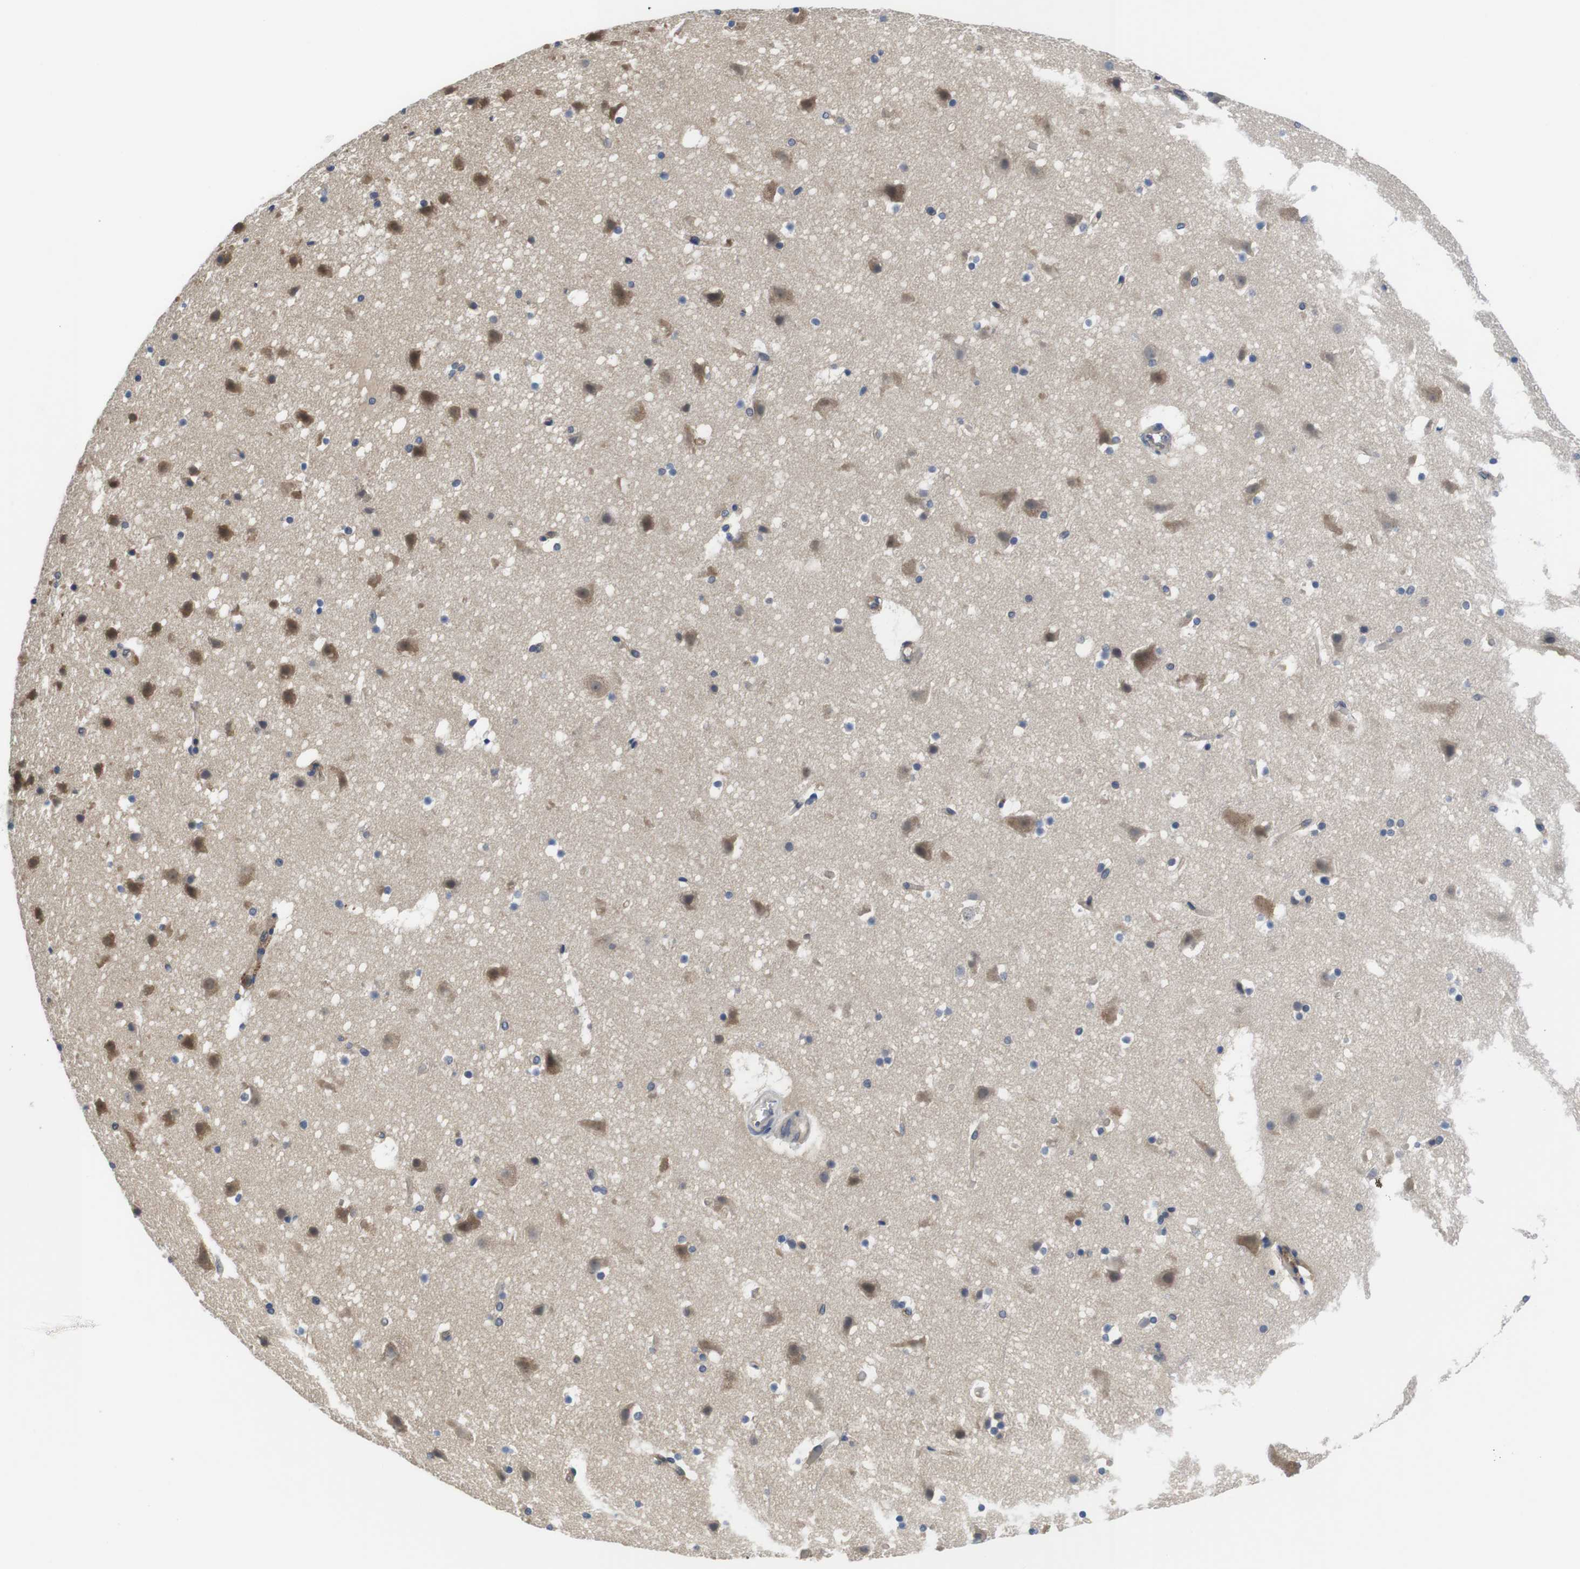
{"staining": {"intensity": "negative", "quantity": "none", "location": "none"}, "tissue": "cerebral cortex", "cell_type": "Endothelial cells", "image_type": "normal", "snomed": [{"axis": "morphology", "description": "Normal tissue, NOS"}, {"axis": "topography", "description": "Cerebral cortex"}], "caption": "Image shows no significant protein staining in endothelial cells of unremarkable cerebral cortex.", "gene": "FADD", "patient": {"sex": "male", "age": 45}}